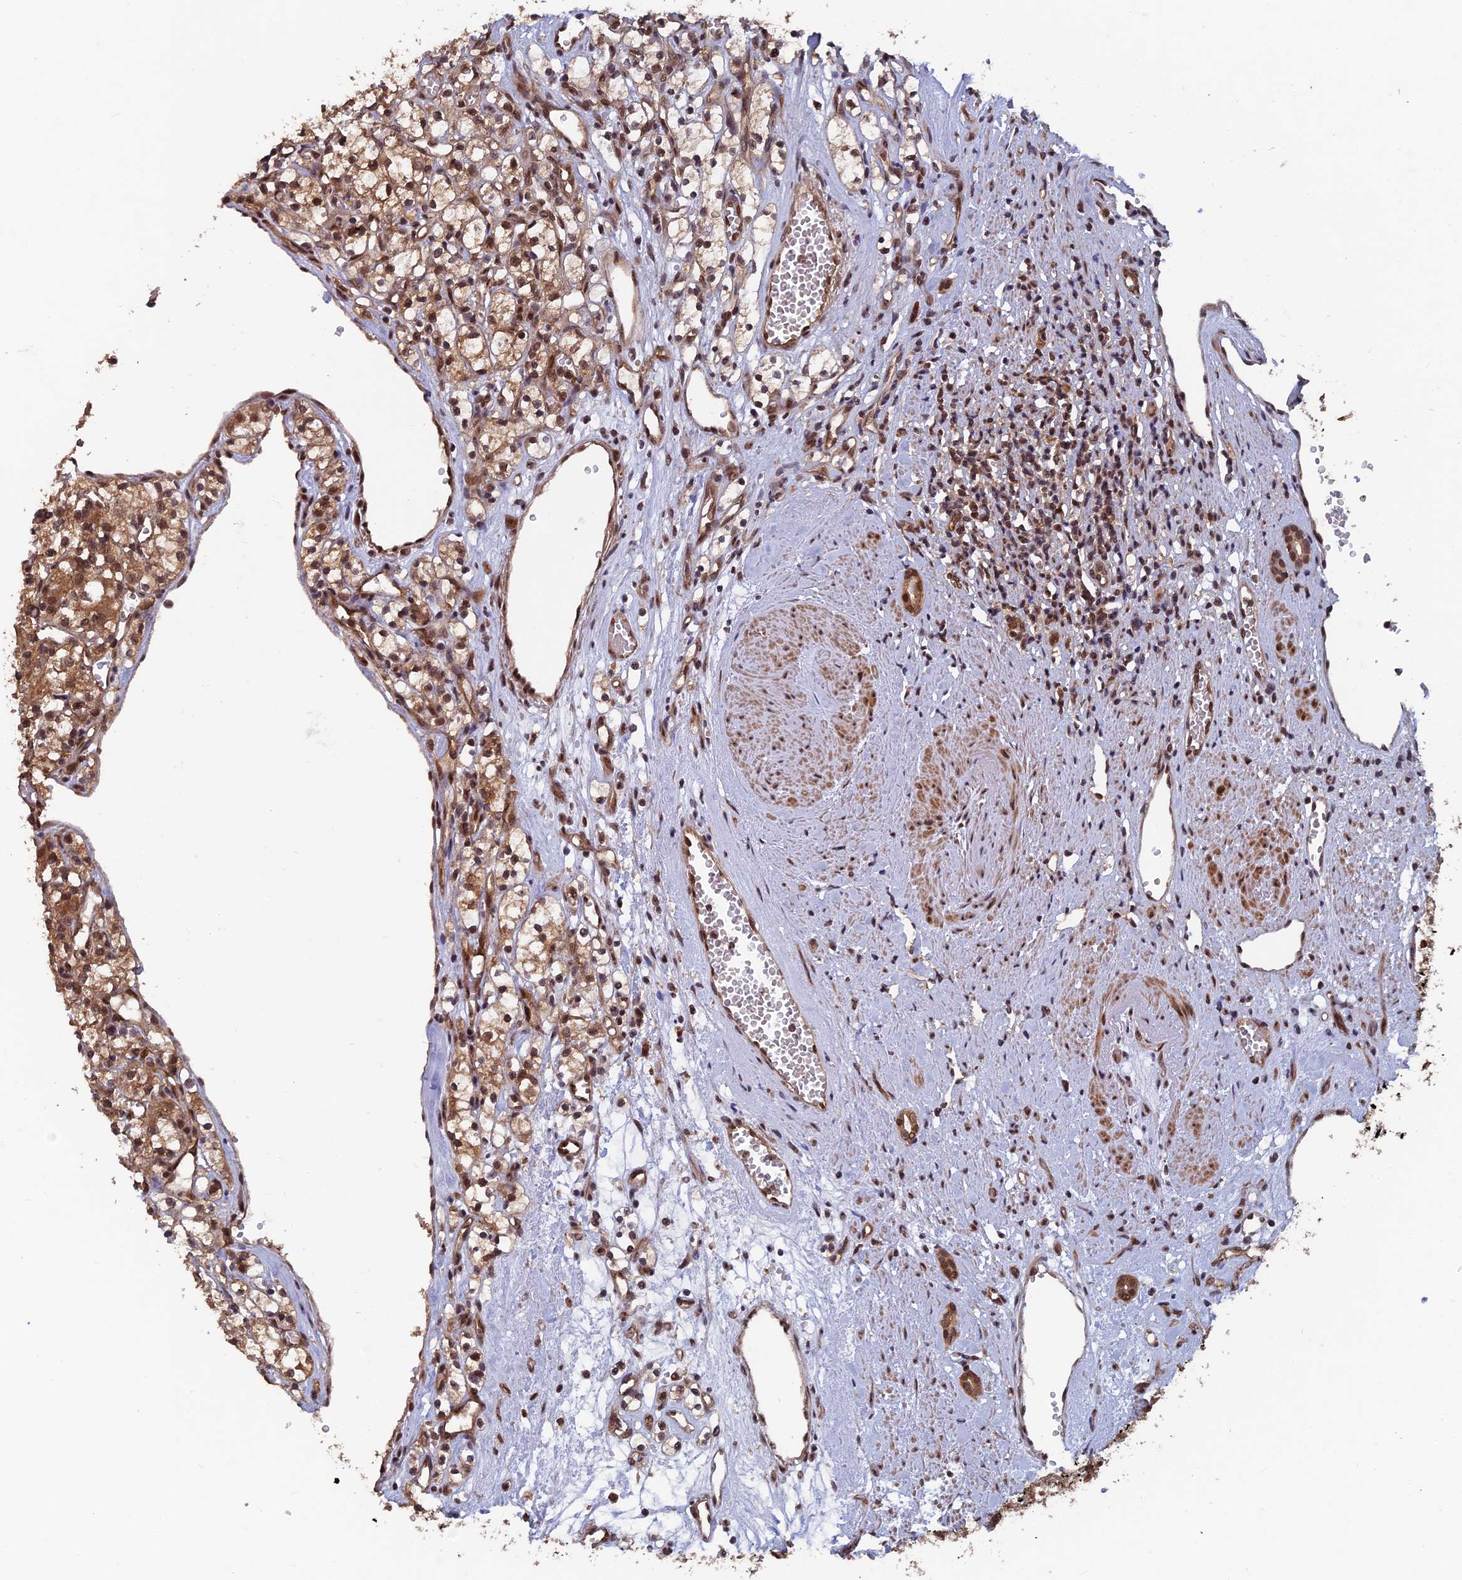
{"staining": {"intensity": "moderate", "quantity": ">75%", "location": "cytoplasmic/membranous,nuclear"}, "tissue": "renal cancer", "cell_type": "Tumor cells", "image_type": "cancer", "snomed": [{"axis": "morphology", "description": "Adenocarcinoma, NOS"}, {"axis": "topography", "description": "Kidney"}], "caption": "A high-resolution micrograph shows immunohistochemistry (IHC) staining of adenocarcinoma (renal), which exhibits moderate cytoplasmic/membranous and nuclear positivity in approximately >75% of tumor cells.", "gene": "FAM53C", "patient": {"sex": "female", "age": 59}}